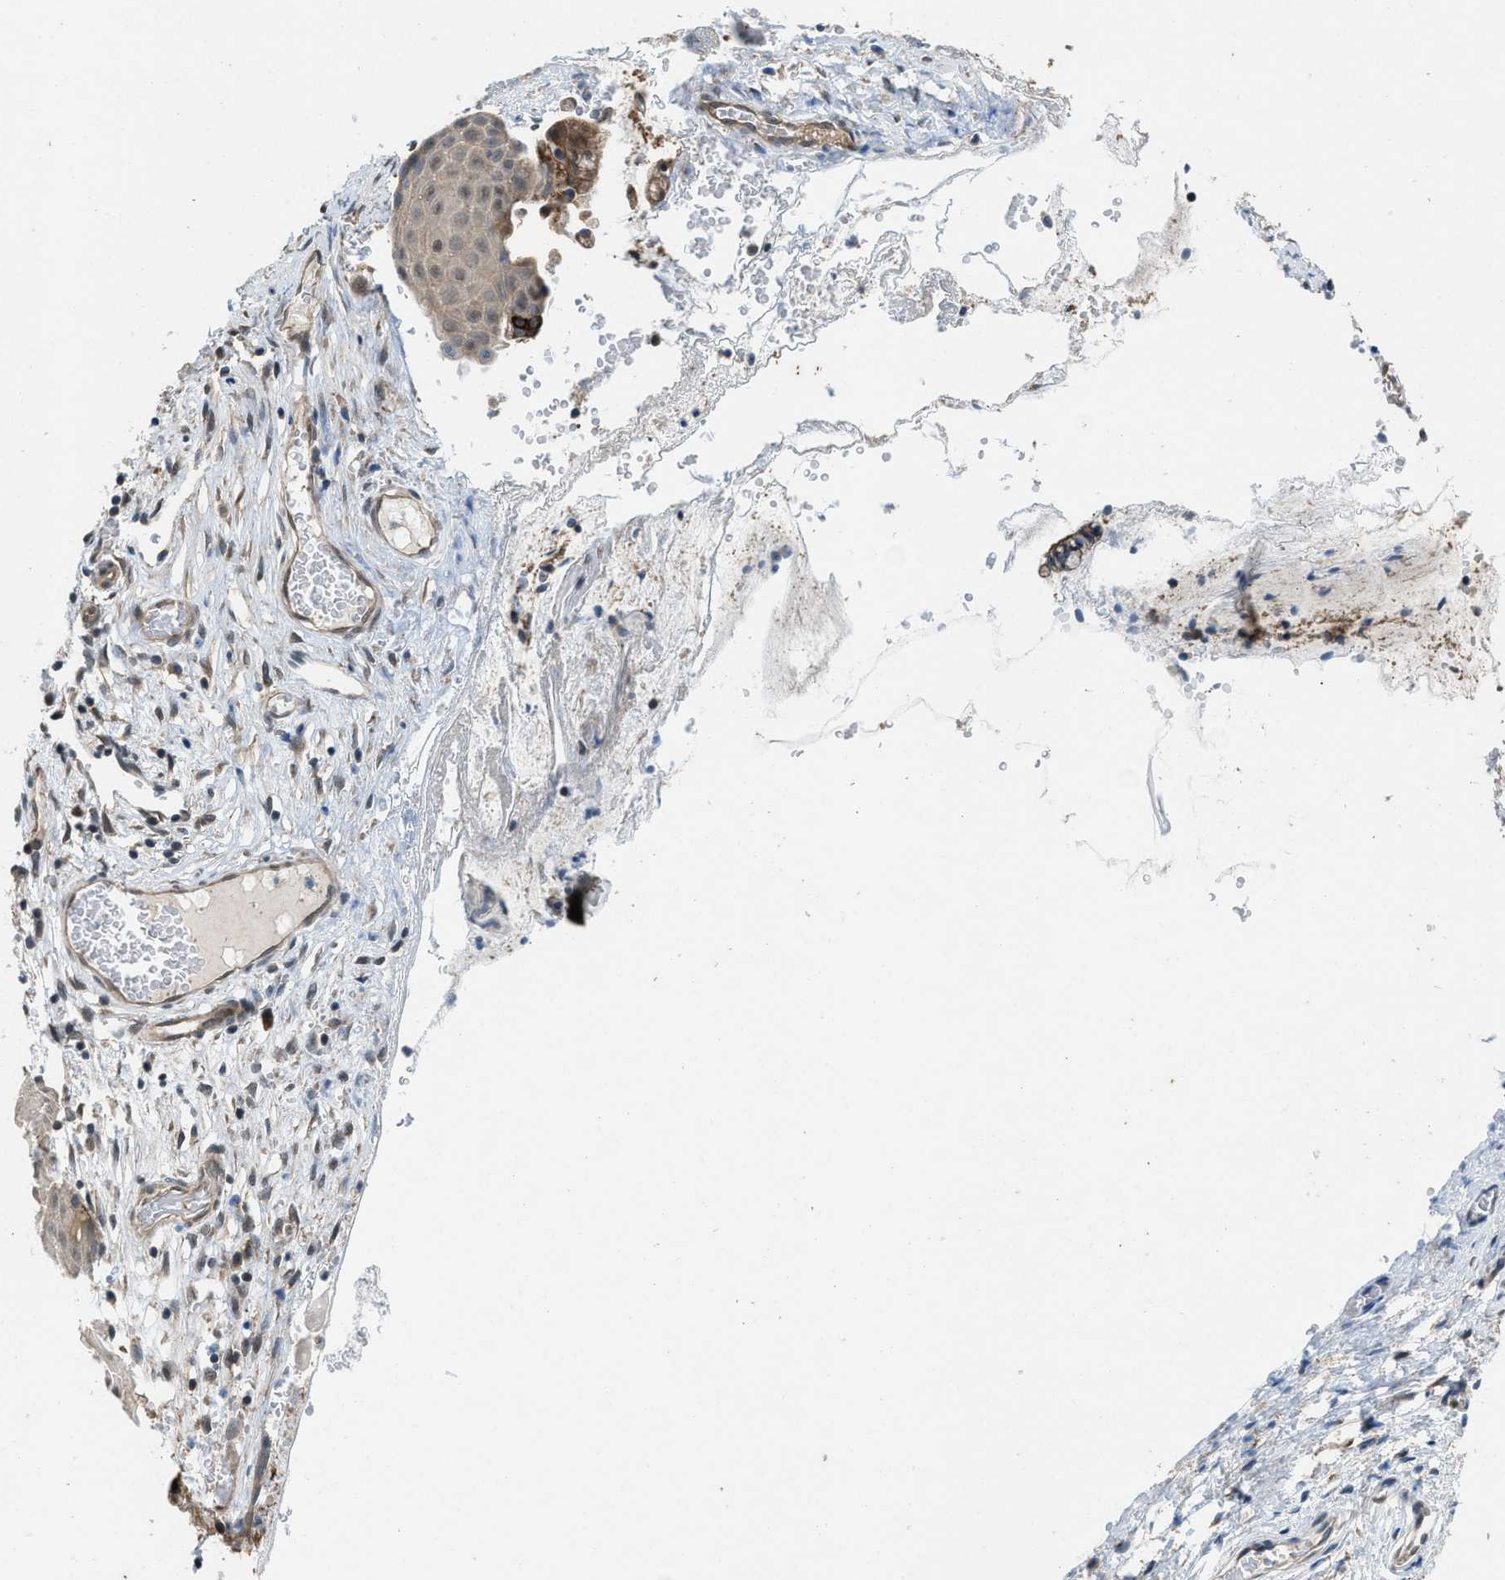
{"staining": {"intensity": "weak", "quantity": ">75%", "location": "cytoplasmic/membranous"}, "tissue": "cervix", "cell_type": "Glandular cells", "image_type": "normal", "snomed": [{"axis": "morphology", "description": "Normal tissue, NOS"}, {"axis": "topography", "description": "Cervix"}], "caption": "DAB immunohistochemical staining of unremarkable human cervix shows weak cytoplasmic/membranous protein positivity in about >75% of glandular cells.", "gene": "PLAA", "patient": {"sex": "female", "age": 55}}